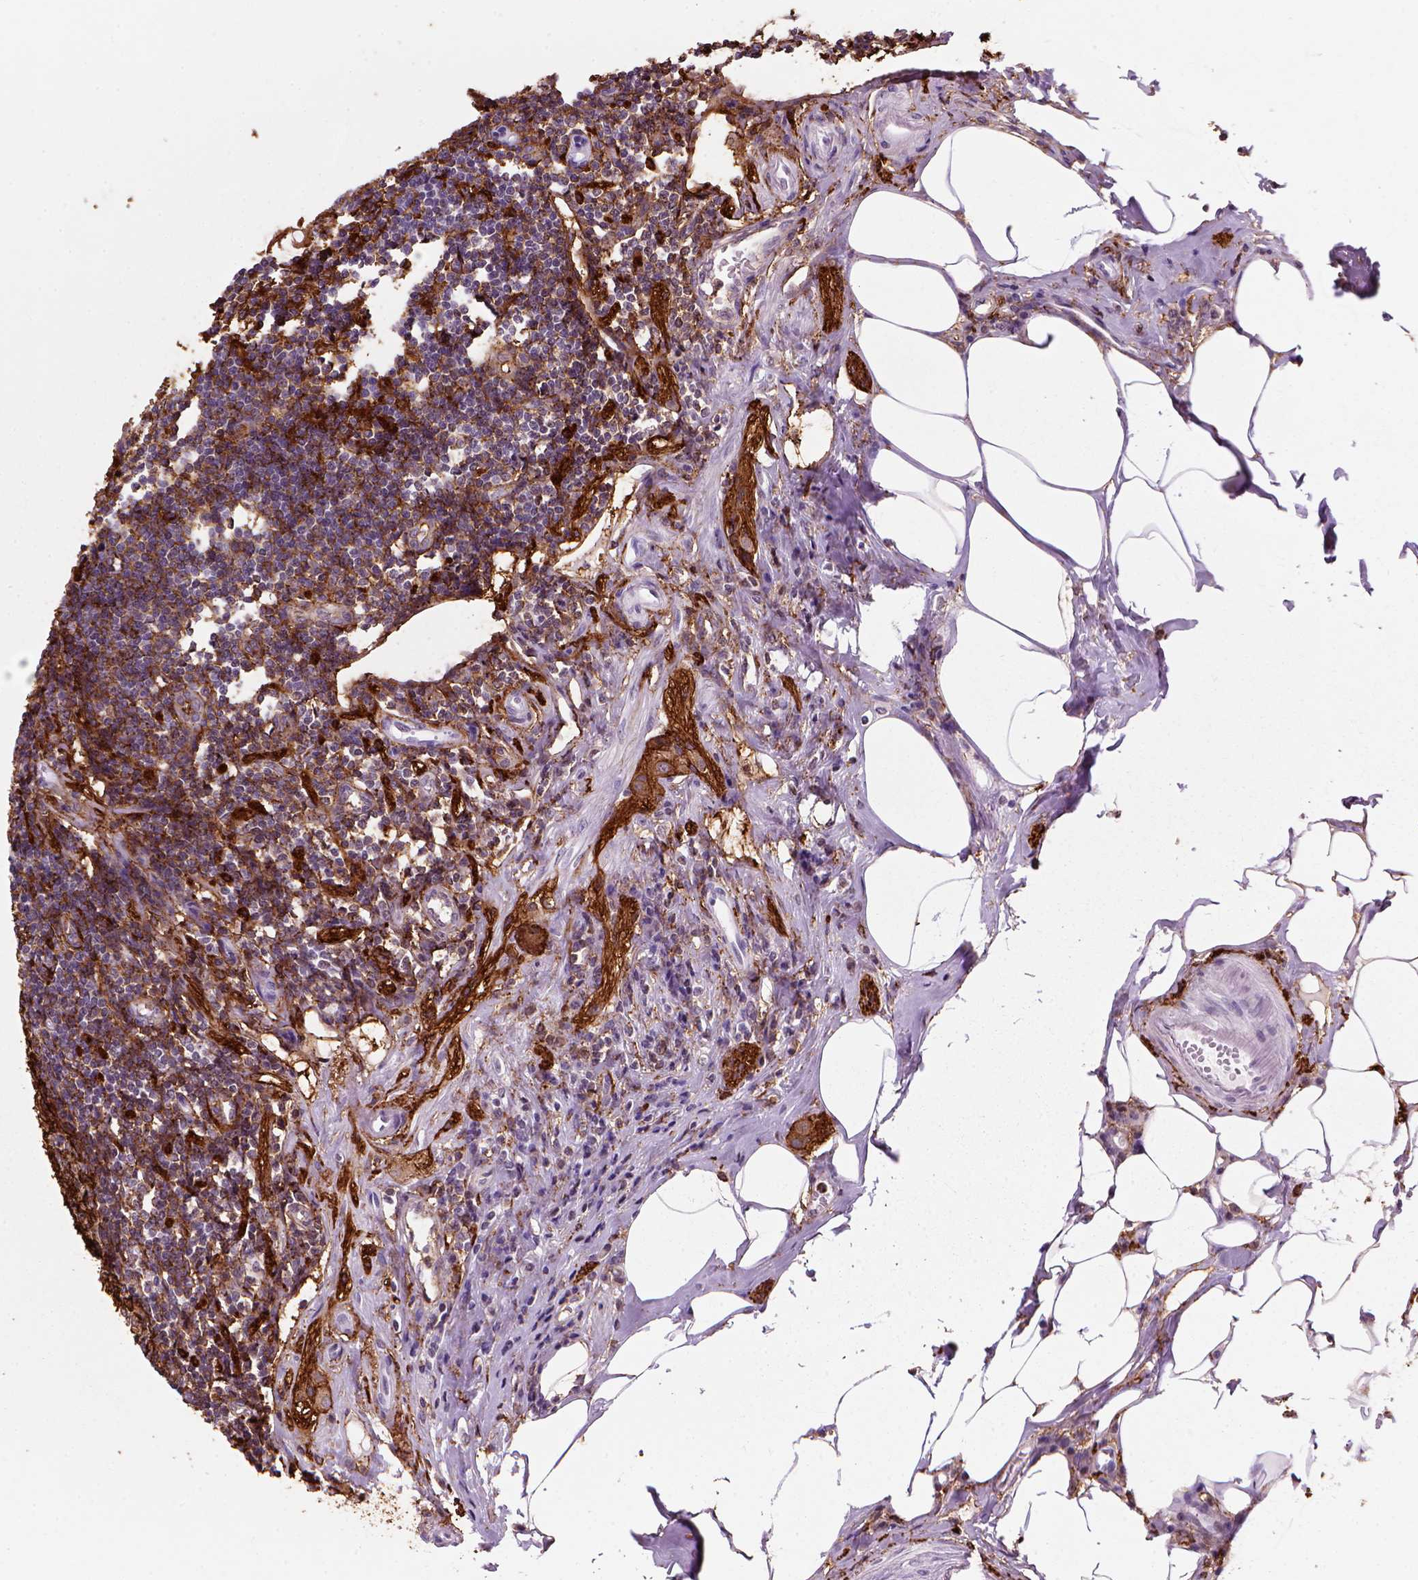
{"staining": {"intensity": "strong", "quantity": ">75%", "location": "cytoplasmic/membranous"}, "tissue": "appendix", "cell_type": "Glandular cells", "image_type": "normal", "snomed": [{"axis": "morphology", "description": "Normal tissue, NOS"}, {"axis": "topography", "description": "Appendix"}], "caption": "Immunohistochemical staining of benign appendix exhibits high levels of strong cytoplasmic/membranous expression in approximately >75% of glandular cells. (DAB IHC, brown staining for protein, blue staining for nuclei).", "gene": "MARCKS", "patient": {"sex": "female", "age": 57}}